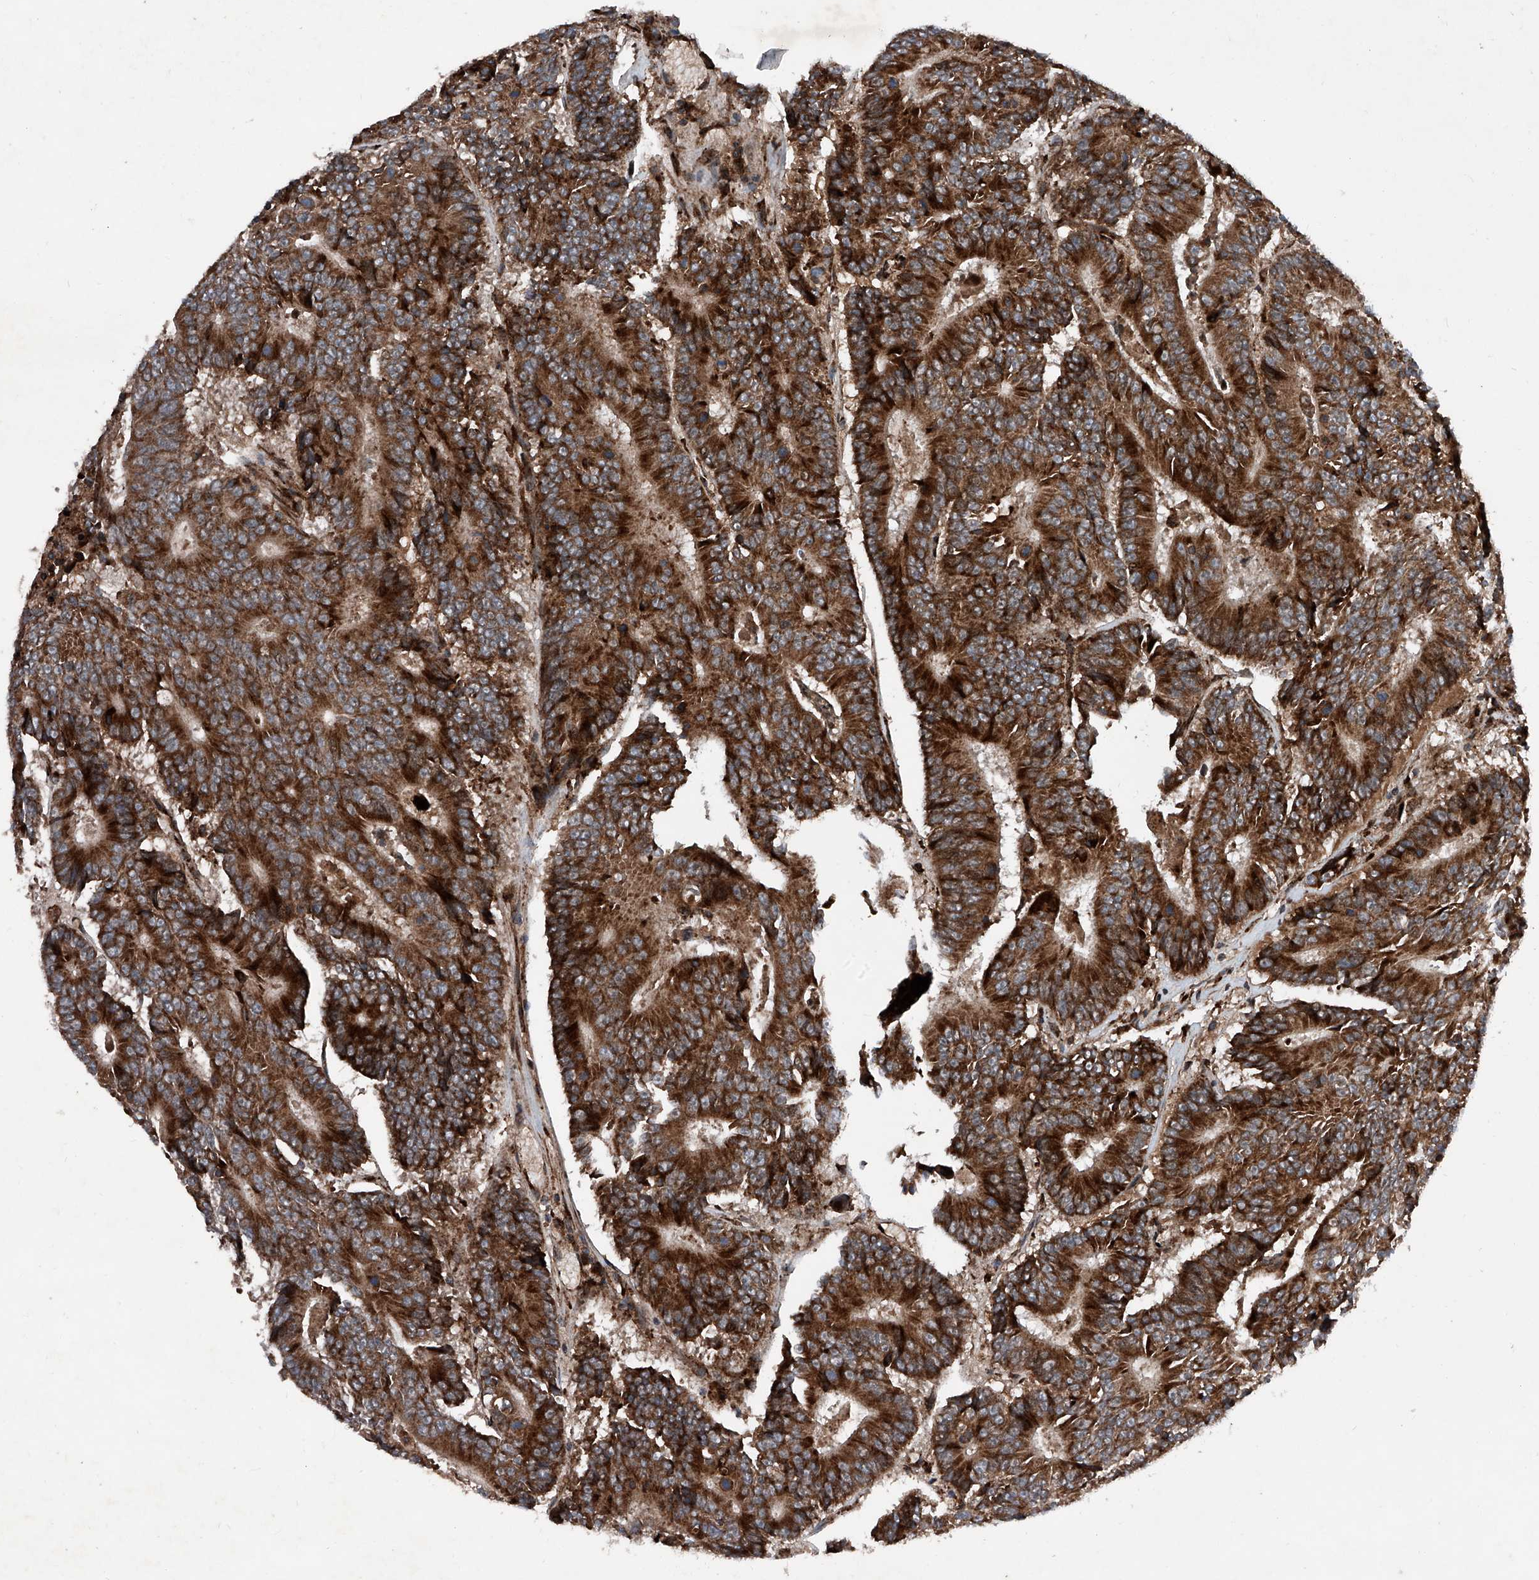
{"staining": {"intensity": "strong", "quantity": ">75%", "location": "cytoplasmic/membranous"}, "tissue": "colorectal cancer", "cell_type": "Tumor cells", "image_type": "cancer", "snomed": [{"axis": "morphology", "description": "Adenocarcinoma, NOS"}, {"axis": "topography", "description": "Colon"}], "caption": "Immunohistochemistry photomicrograph of human colorectal adenocarcinoma stained for a protein (brown), which exhibits high levels of strong cytoplasmic/membranous staining in about >75% of tumor cells.", "gene": "DAD1", "patient": {"sex": "male", "age": 83}}